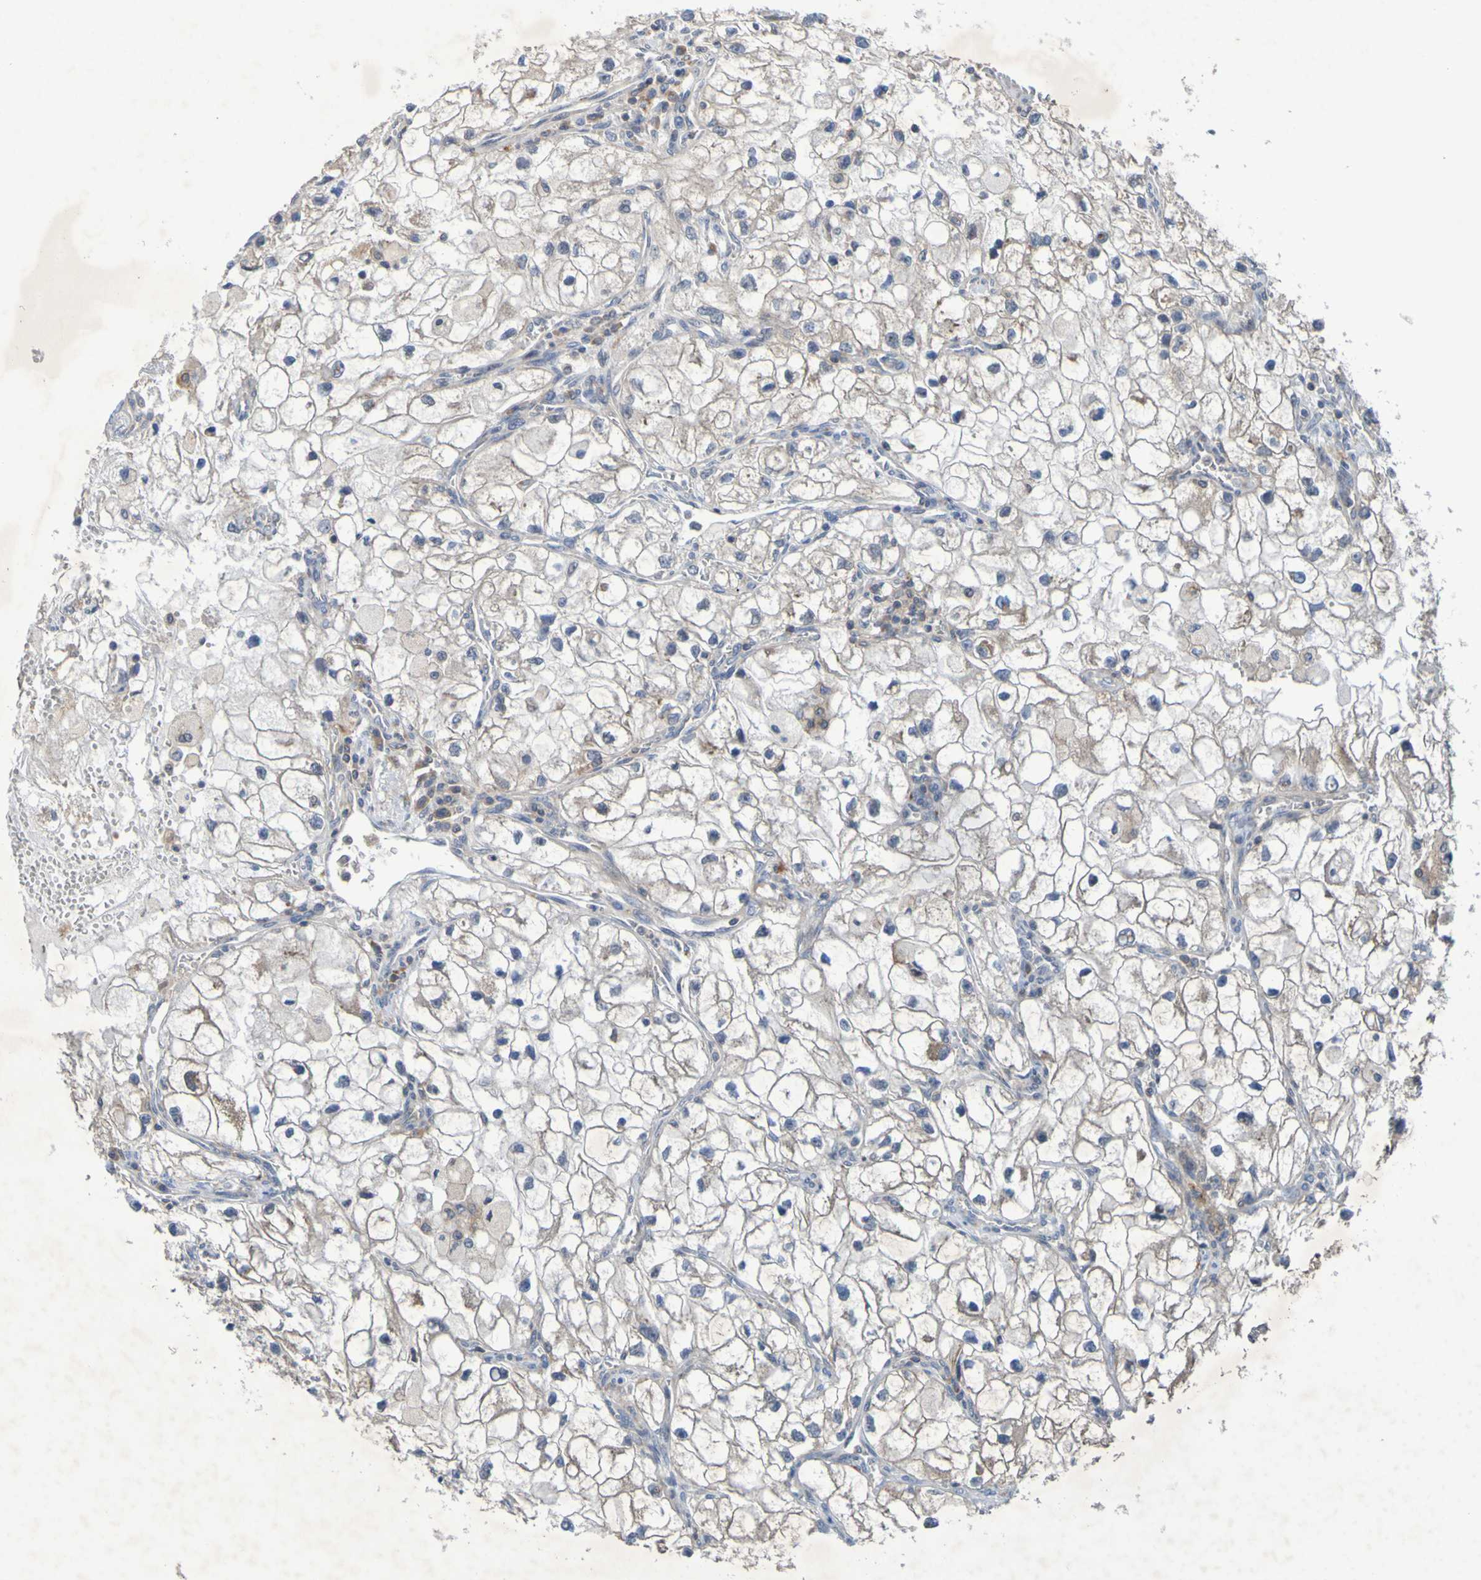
{"staining": {"intensity": "weak", "quantity": "<25%", "location": "cytoplasmic/membranous"}, "tissue": "renal cancer", "cell_type": "Tumor cells", "image_type": "cancer", "snomed": [{"axis": "morphology", "description": "Adenocarcinoma, NOS"}, {"axis": "topography", "description": "Kidney"}], "caption": "DAB (3,3'-diaminobenzidine) immunohistochemical staining of human renal cancer demonstrates no significant positivity in tumor cells.", "gene": "SDK1", "patient": {"sex": "female", "age": 70}}